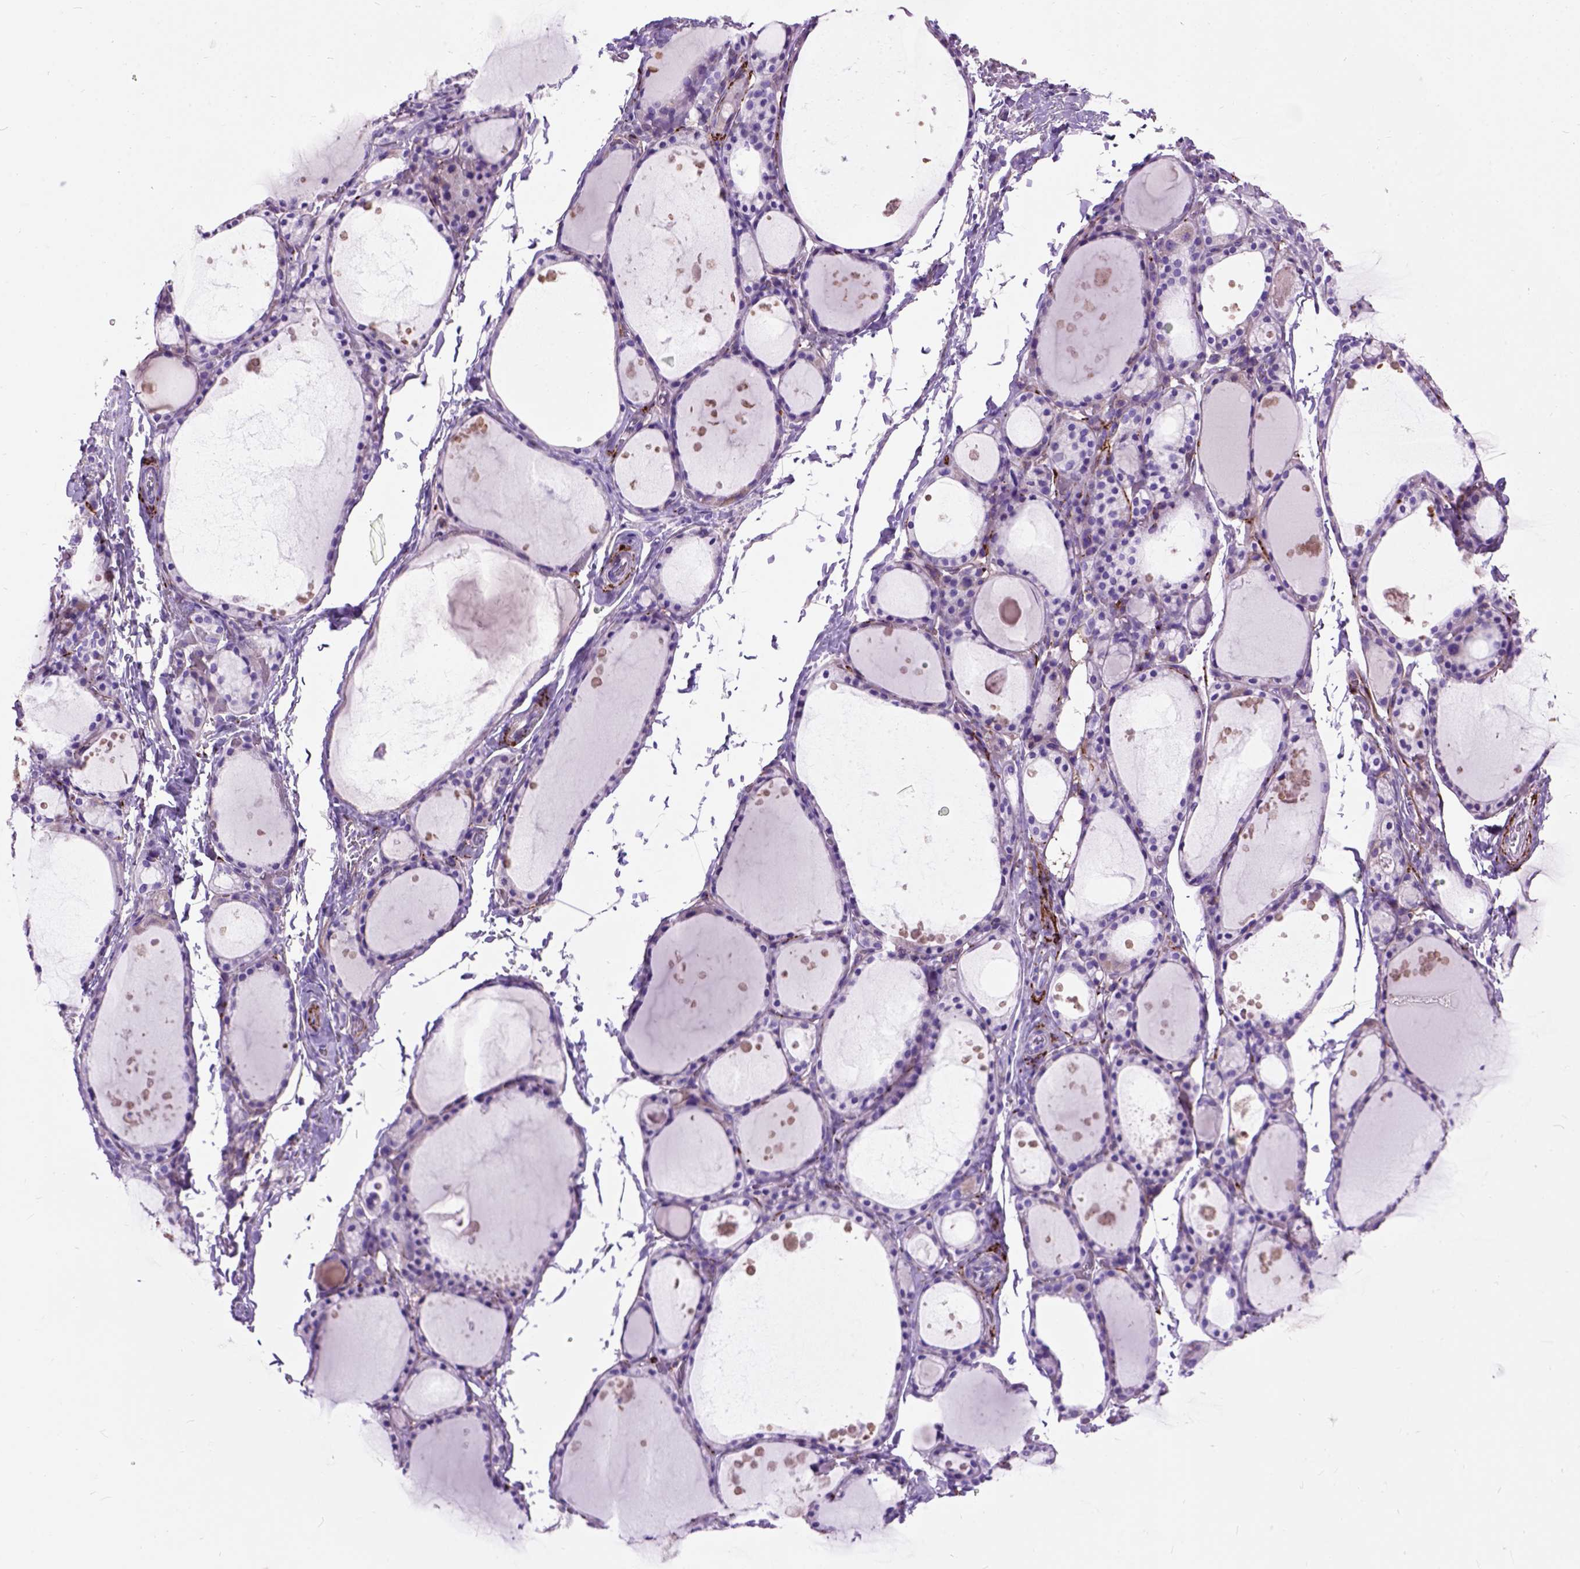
{"staining": {"intensity": "negative", "quantity": "none", "location": "none"}, "tissue": "thyroid gland", "cell_type": "Glandular cells", "image_type": "normal", "snomed": [{"axis": "morphology", "description": "Normal tissue, NOS"}, {"axis": "topography", "description": "Thyroid gland"}], "caption": "Immunohistochemistry micrograph of benign thyroid gland: human thyroid gland stained with DAB (3,3'-diaminobenzidine) shows no significant protein expression in glandular cells.", "gene": "MAPT", "patient": {"sex": "male", "age": 68}}